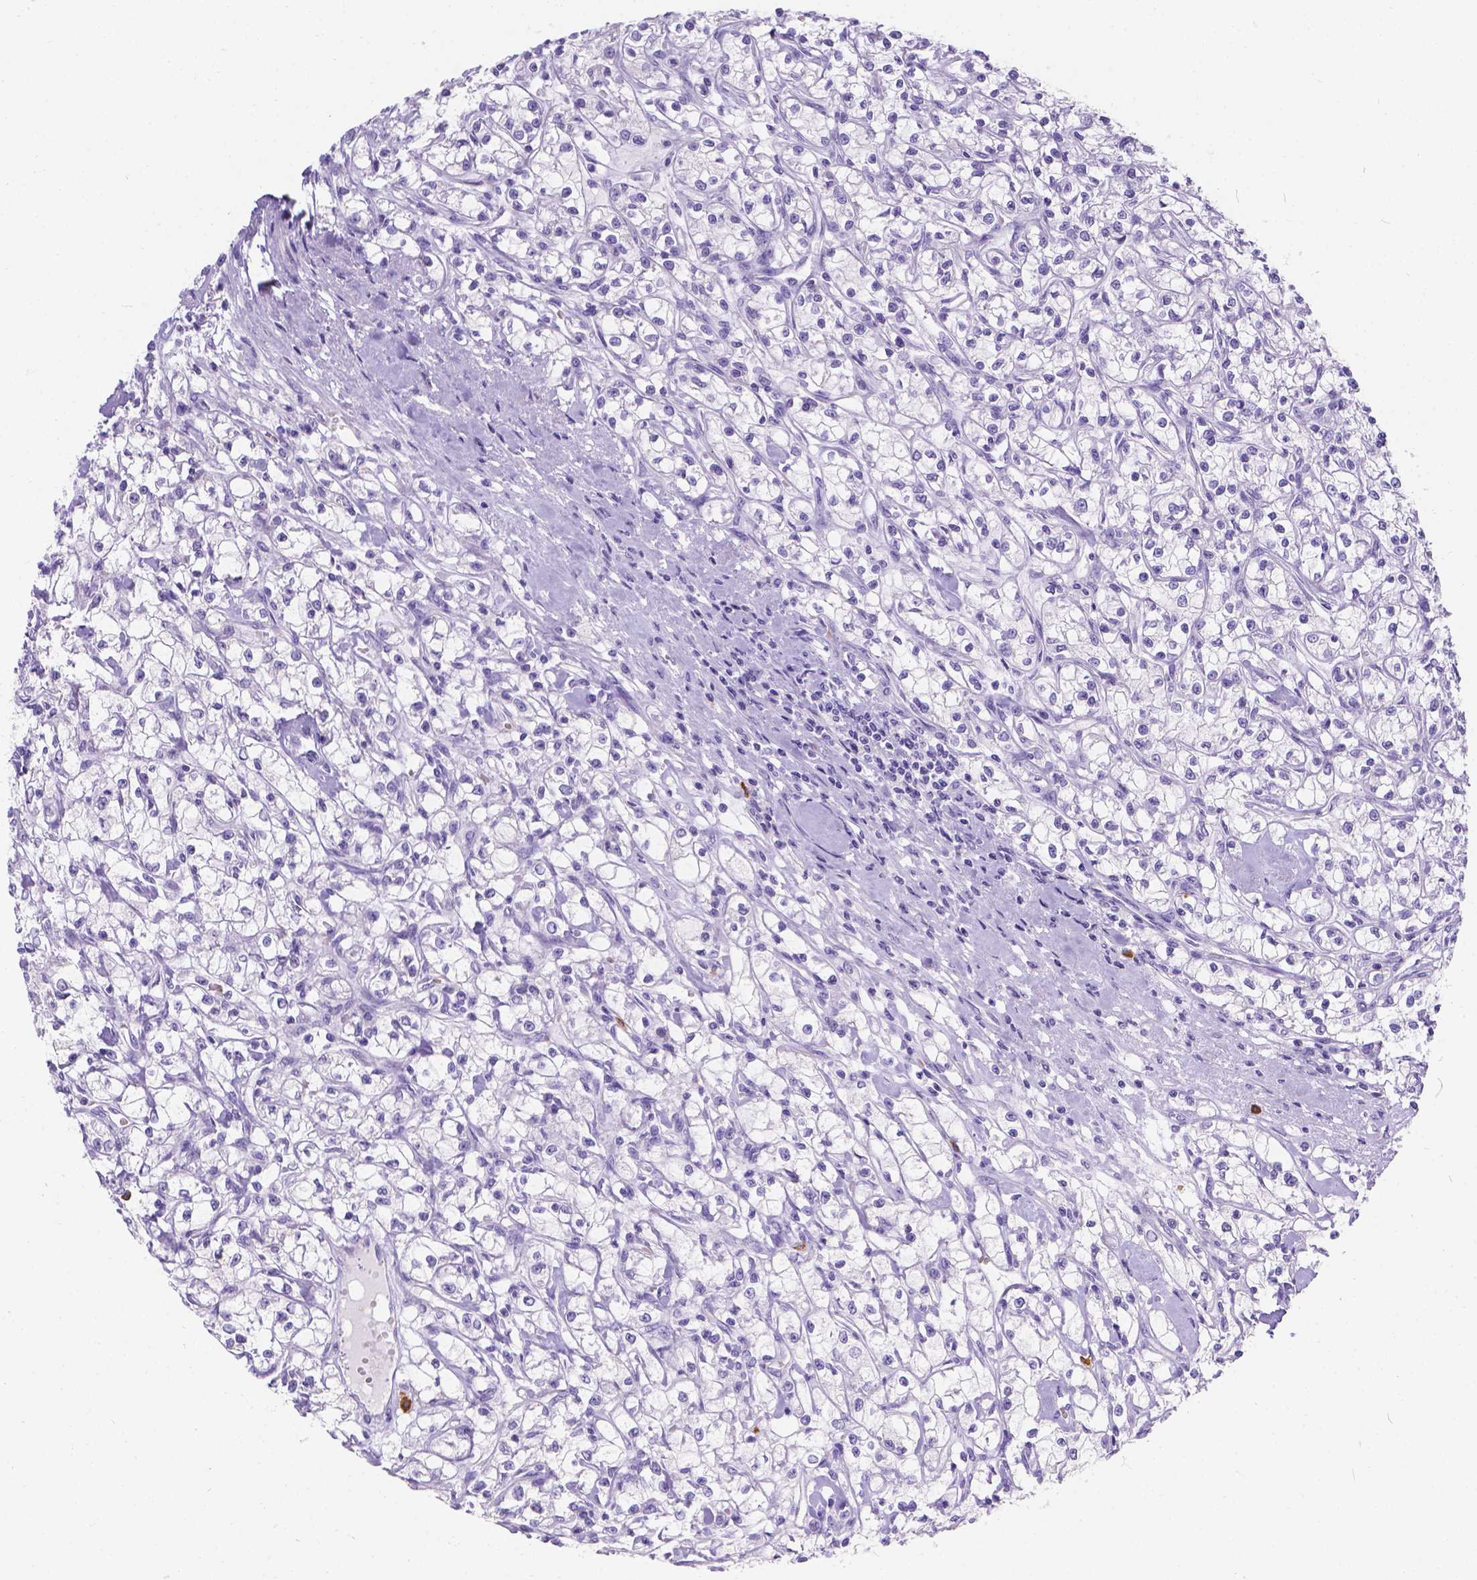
{"staining": {"intensity": "negative", "quantity": "none", "location": "none"}, "tissue": "renal cancer", "cell_type": "Tumor cells", "image_type": "cancer", "snomed": [{"axis": "morphology", "description": "Adenocarcinoma, NOS"}, {"axis": "topography", "description": "Kidney"}], "caption": "DAB (3,3'-diaminobenzidine) immunohistochemical staining of human renal cancer reveals no significant expression in tumor cells.", "gene": "GNRHR", "patient": {"sex": "female", "age": 59}}